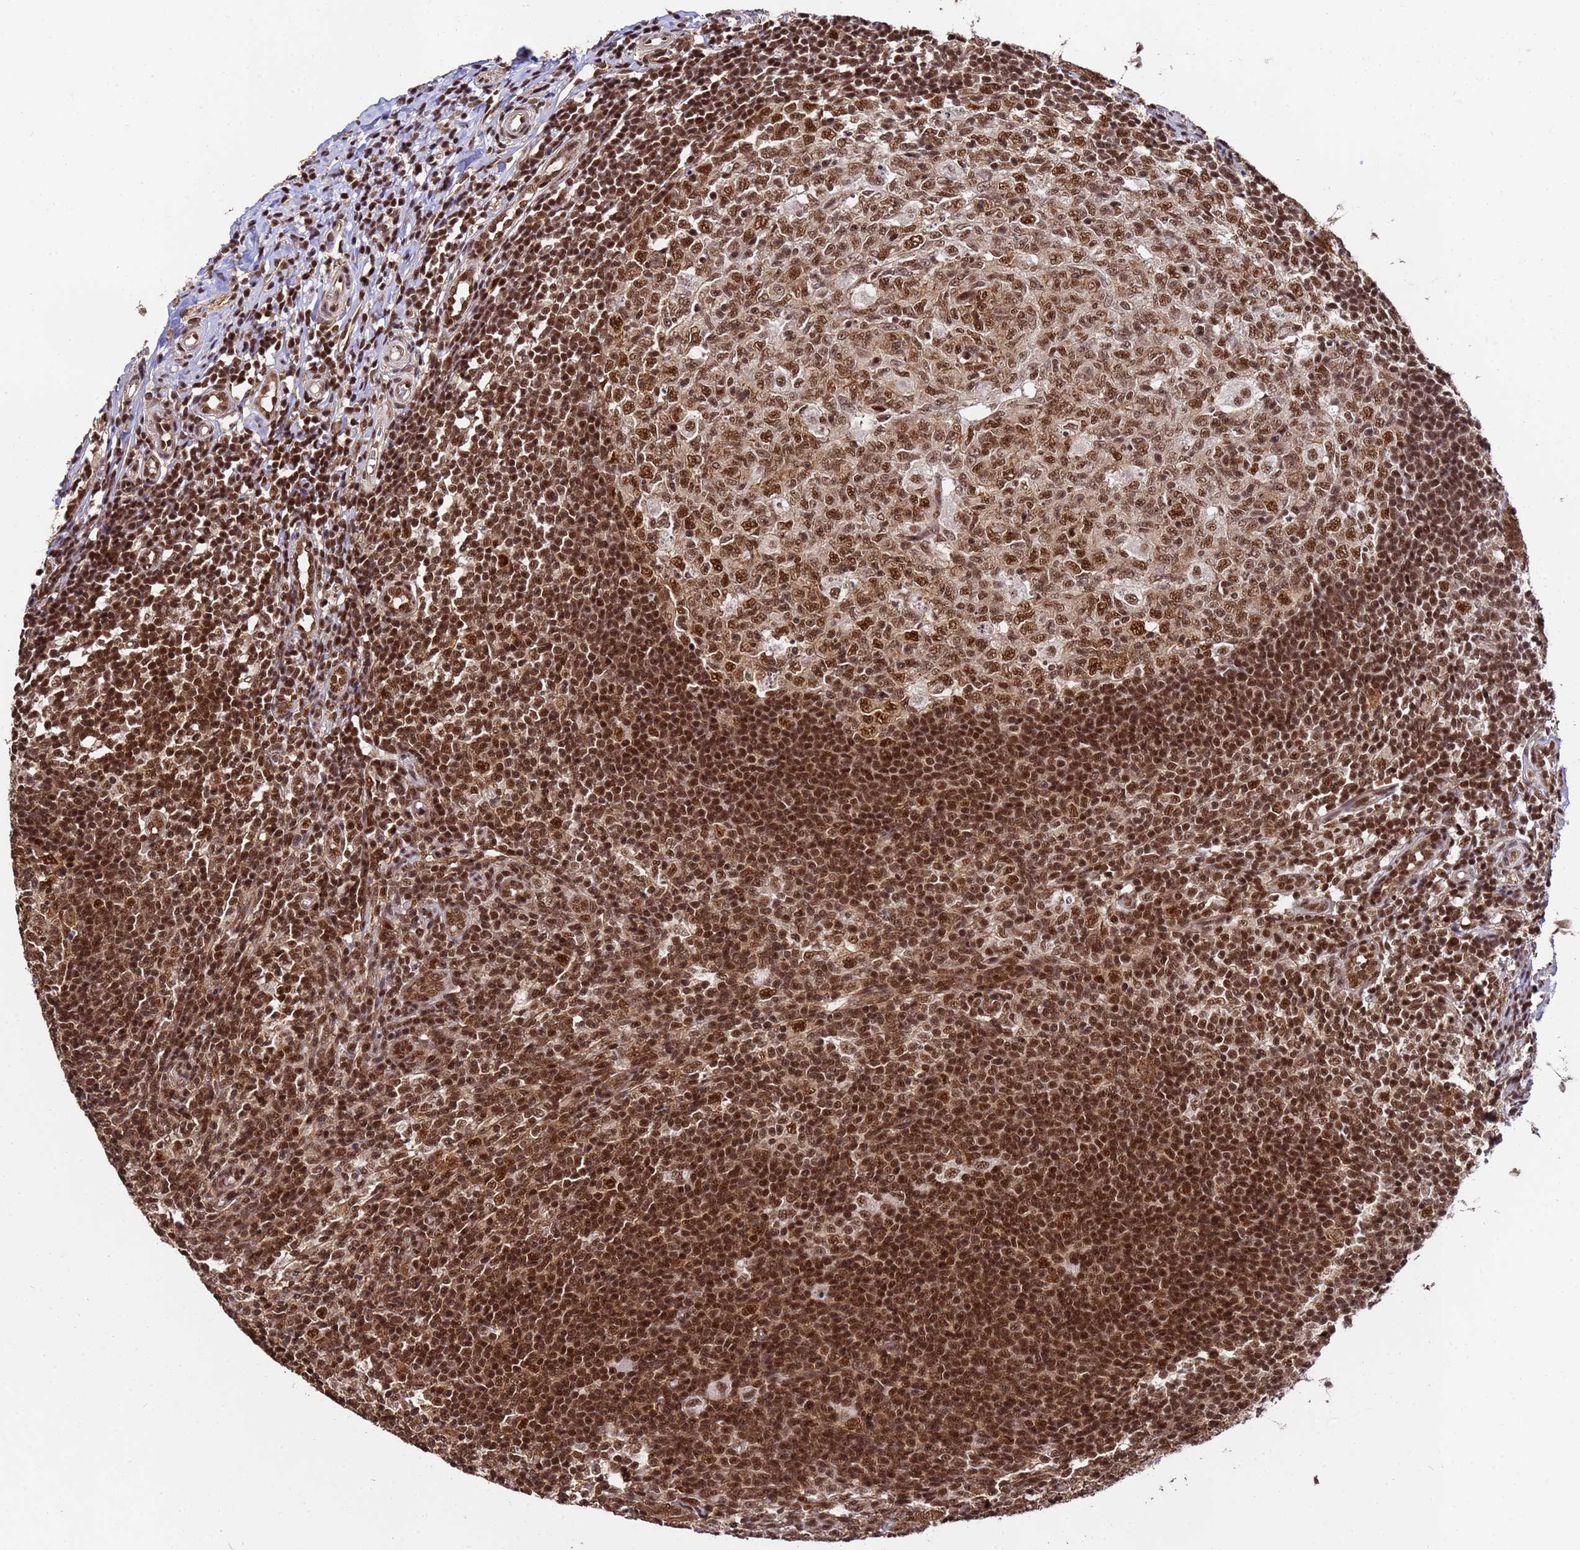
{"staining": {"intensity": "strong", "quantity": ">75%", "location": "cytoplasmic/membranous,nuclear"}, "tissue": "appendix", "cell_type": "Glandular cells", "image_type": "normal", "snomed": [{"axis": "morphology", "description": "Normal tissue, NOS"}, {"axis": "topography", "description": "Appendix"}], "caption": "Protein staining displays strong cytoplasmic/membranous,nuclear staining in about >75% of glandular cells in unremarkable appendix. (Brightfield microscopy of DAB IHC at high magnification).", "gene": "SYF2", "patient": {"sex": "male", "age": 14}}